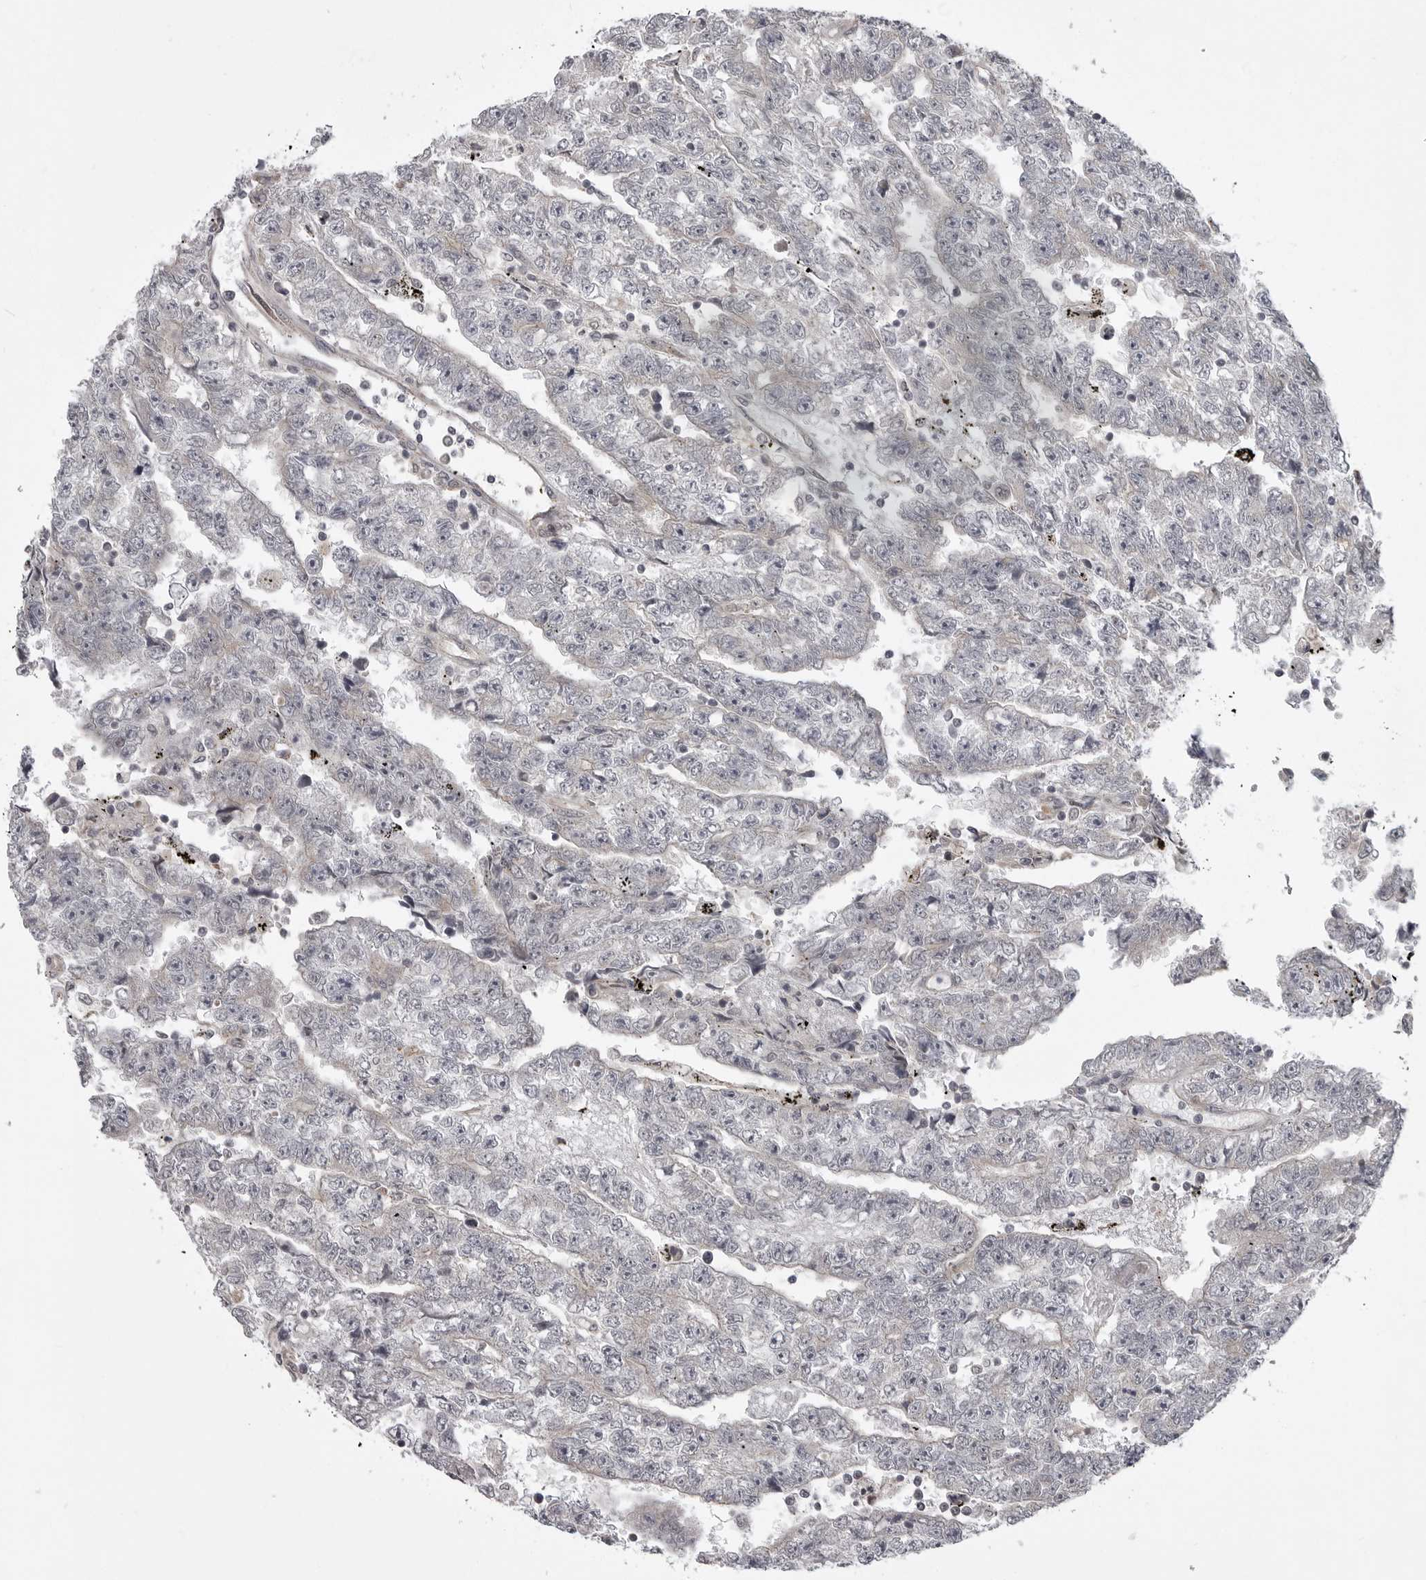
{"staining": {"intensity": "negative", "quantity": "none", "location": "none"}, "tissue": "testis cancer", "cell_type": "Tumor cells", "image_type": "cancer", "snomed": [{"axis": "morphology", "description": "Carcinoma, Embryonal, NOS"}, {"axis": "topography", "description": "Testis"}], "caption": "This micrograph is of testis cancer stained with immunohistochemistry to label a protein in brown with the nuclei are counter-stained blue. There is no expression in tumor cells. (DAB (3,3'-diaminobenzidine) immunohistochemistry visualized using brightfield microscopy, high magnification).", "gene": "SNX16", "patient": {"sex": "male", "age": 25}}